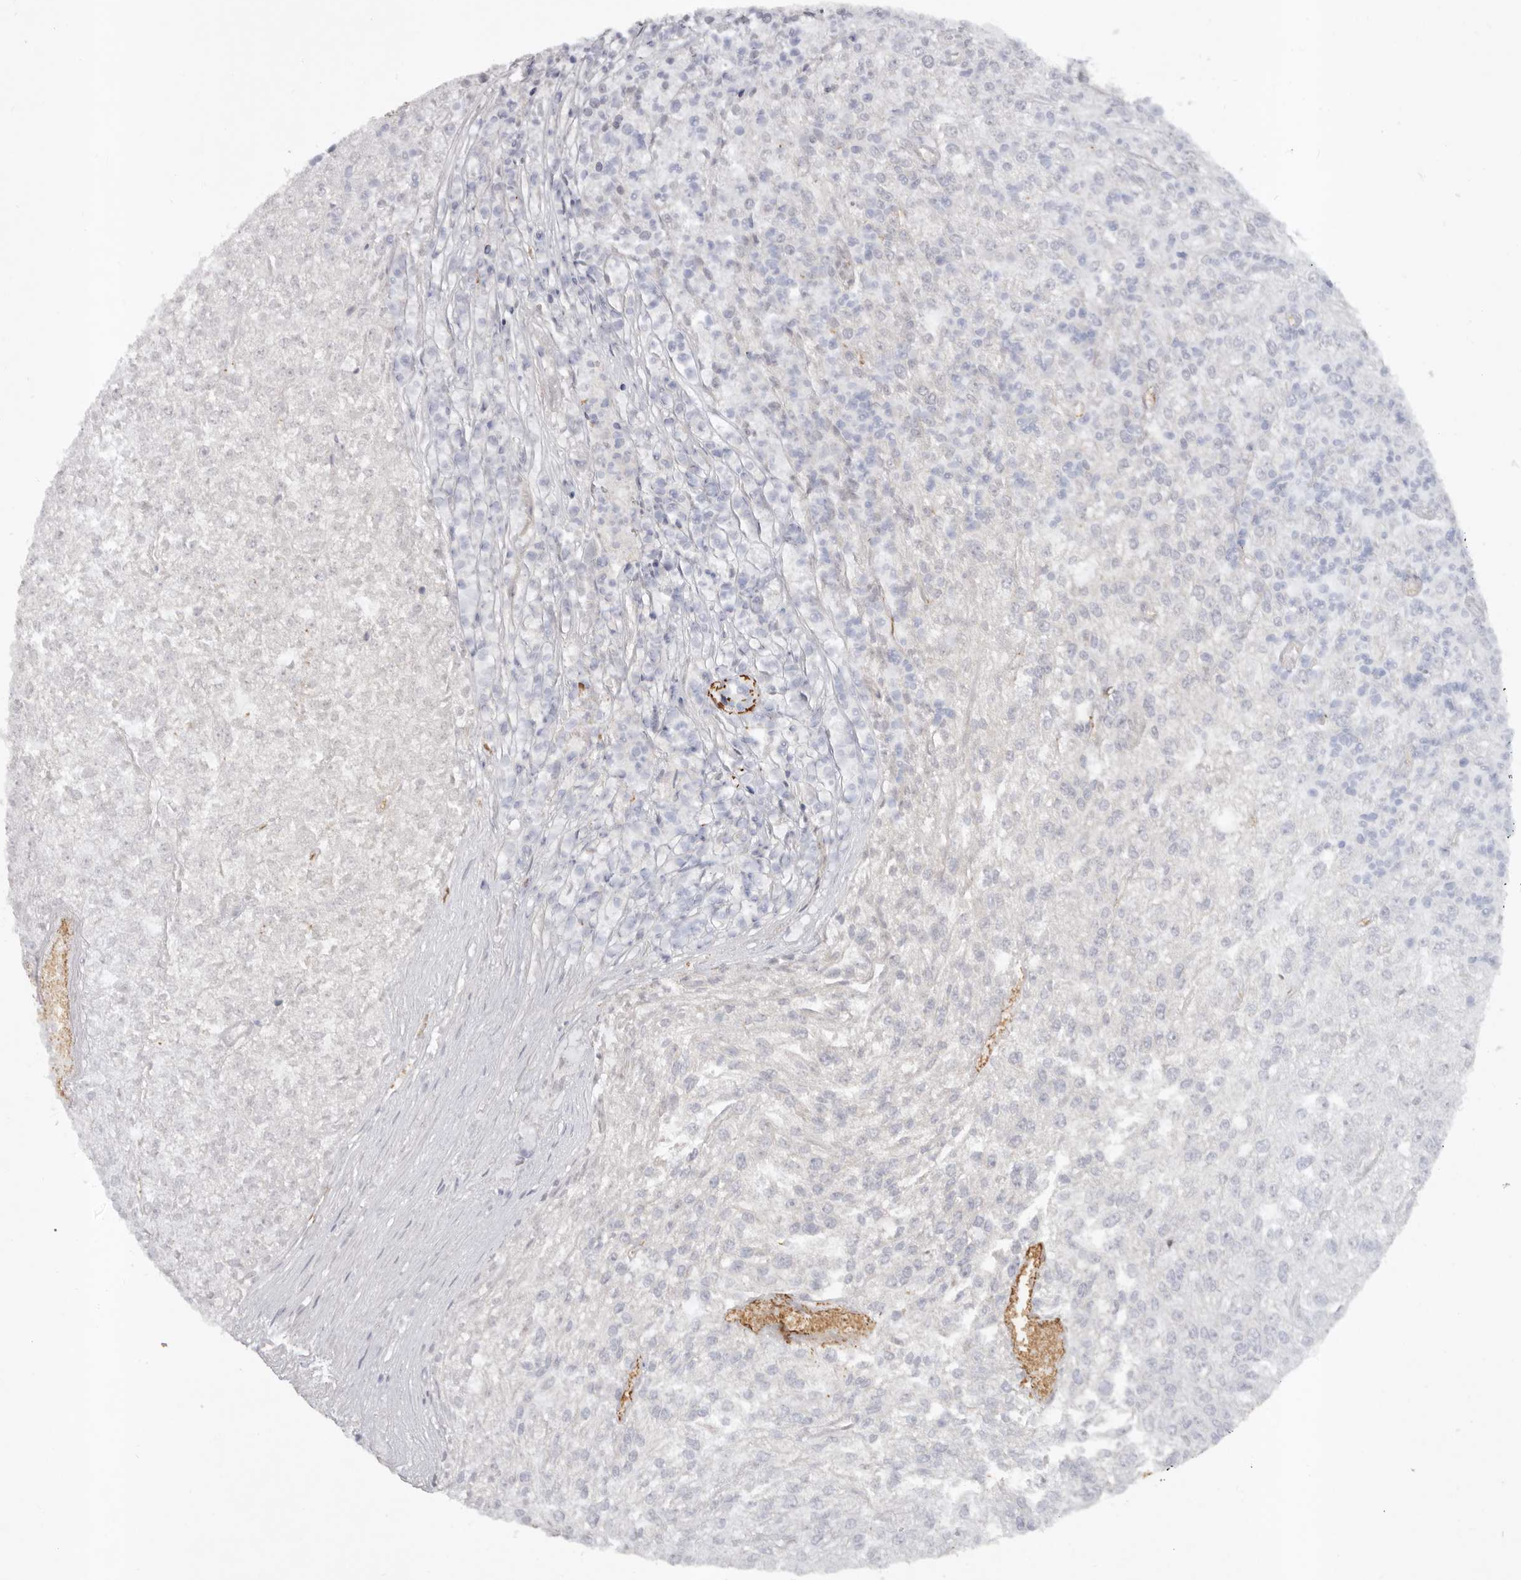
{"staining": {"intensity": "negative", "quantity": "none", "location": "none"}, "tissue": "renal cancer", "cell_type": "Tumor cells", "image_type": "cancer", "snomed": [{"axis": "morphology", "description": "Adenocarcinoma, NOS"}, {"axis": "topography", "description": "Kidney"}], "caption": "IHC of renal cancer (adenocarcinoma) displays no staining in tumor cells. The staining was performed using DAB (3,3'-diaminobenzidine) to visualize the protein expression in brown, while the nuclei were stained in blue with hematoxylin (Magnification: 20x).", "gene": "SPTA1", "patient": {"sex": "female", "age": 54}}